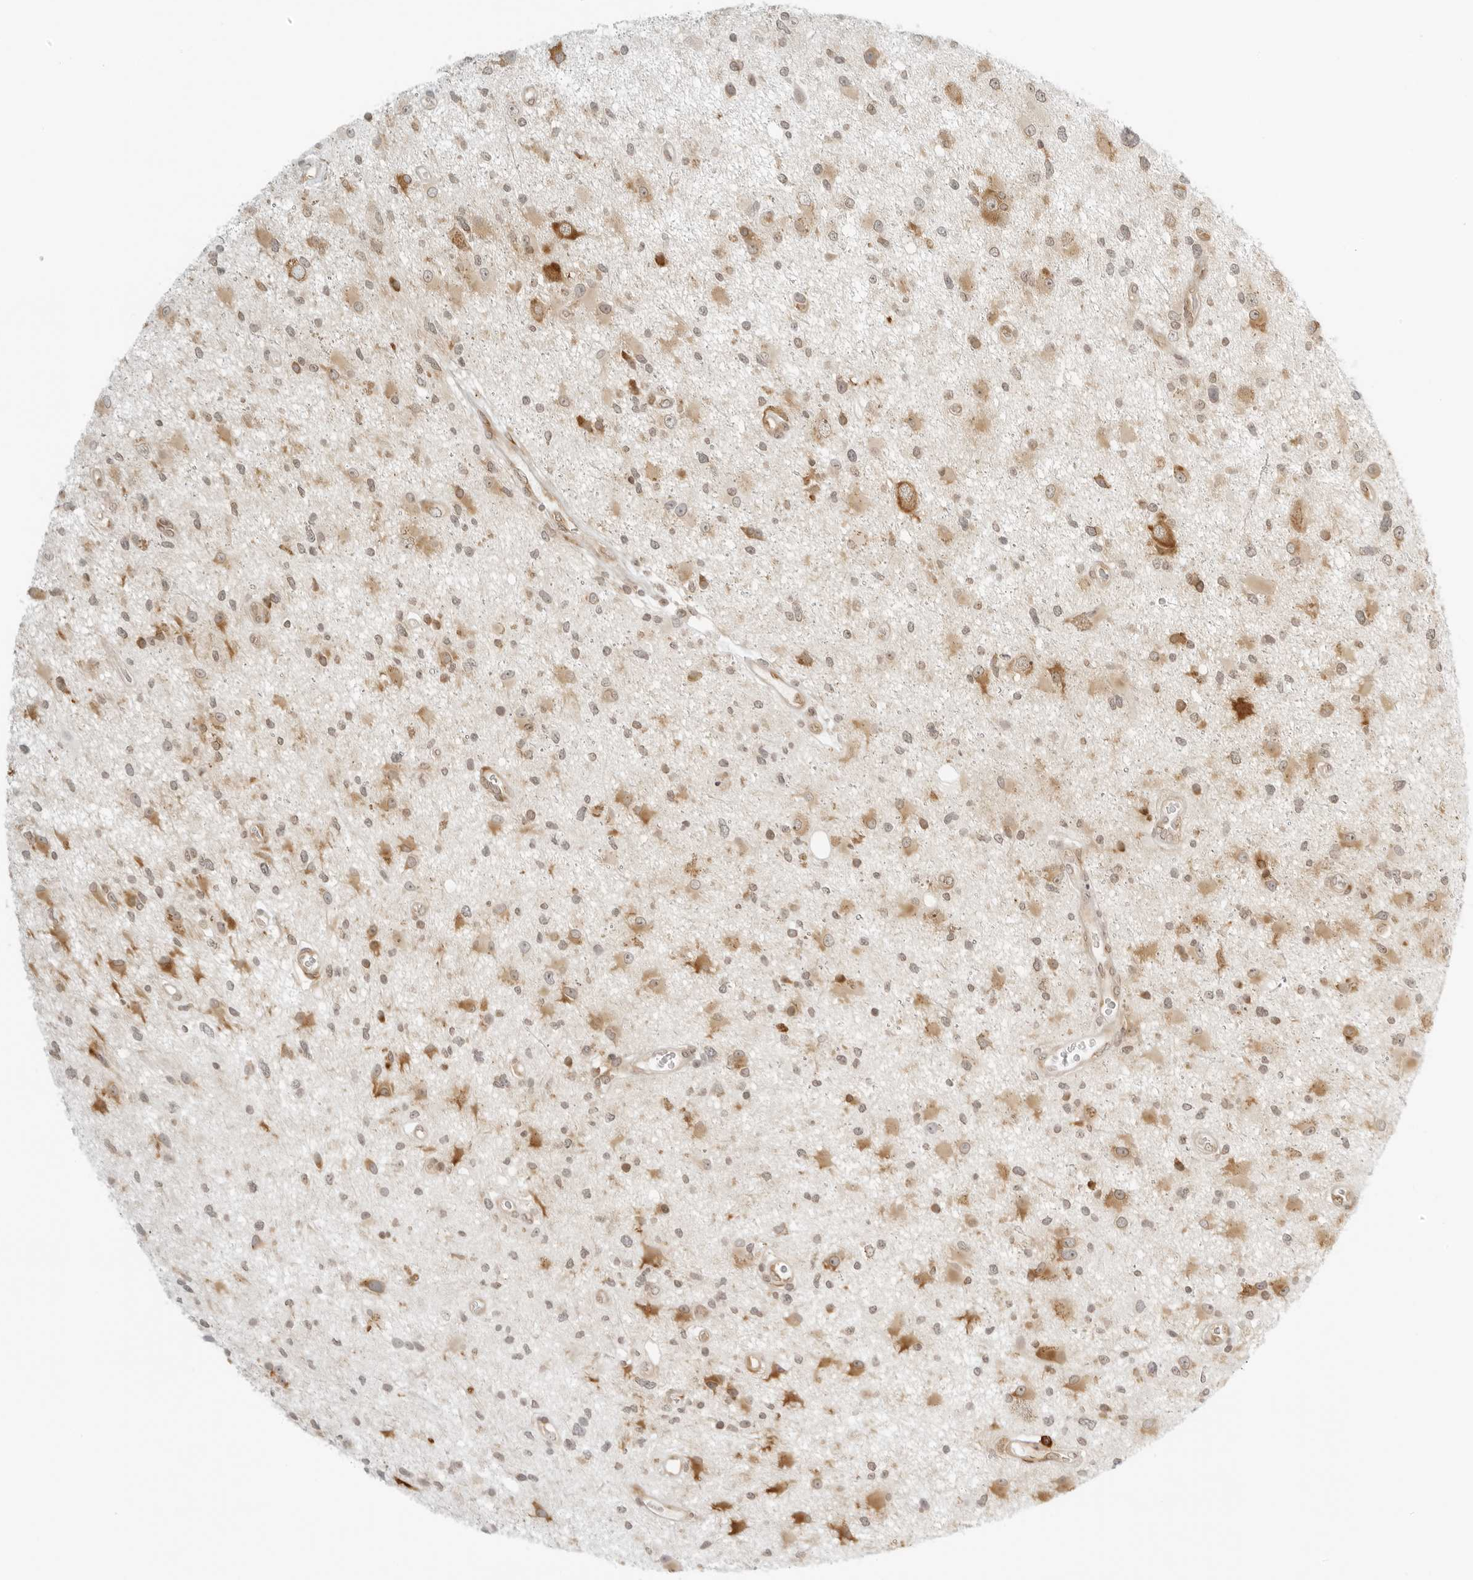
{"staining": {"intensity": "moderate", "quantity": ">75%", "location": "cytoplasmic/membranous,nuclear"}, "tissue": "glioma", "cell_type": "Tumor cells", "image_type": "cancer", "snomed": [{"axis": "morphology", "description": "Glioma, malignant, High grade"}, {"axis": "topography", "description": "Brain"}], "caption": "Immunohistochemical staining of human high-grade glioma (malignant) demonstrates medium levels of moderate cytoplasmic/membranous and nuclear protein staining in about >75% of tumor cells.", "gene": "EIF4G1", "patient": {"sex": "male", "age": 33}}